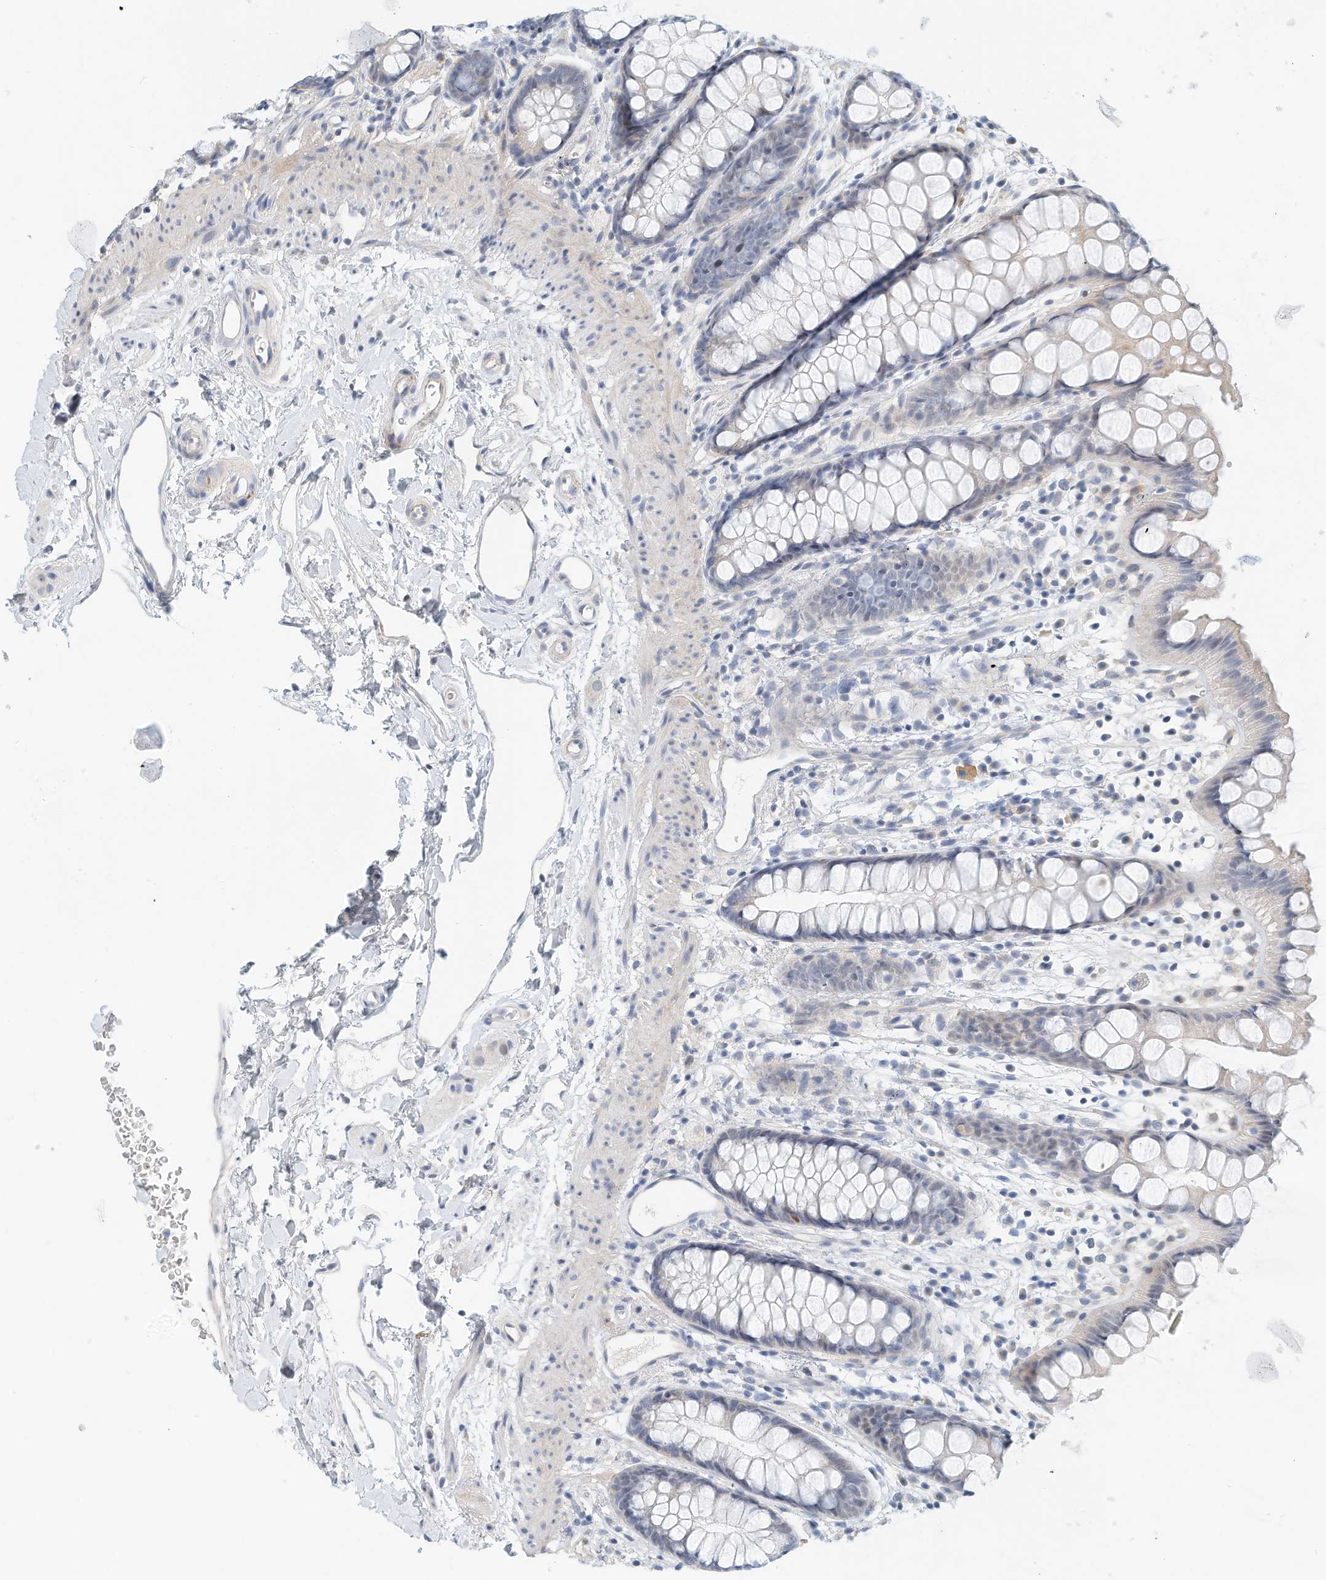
{"staining": {"intensity": "negative", "quantity": "none", "location": "none"}, "tissue": "rectum", "cell_type": "Glandular cells", "image_type": "normal", "snomed": [{"axis": "morphology", "description": "Normal tissue, NOS"}, {"axis": "topography", "description": "Rectum"}], "caption": "This is an immunohistochemistry (IHC) micrograph of benign human rectum. There is no positivity in glandular cells.", "gene": "ARHGAP28", "patient": {"sex": "female", "age": 65}}